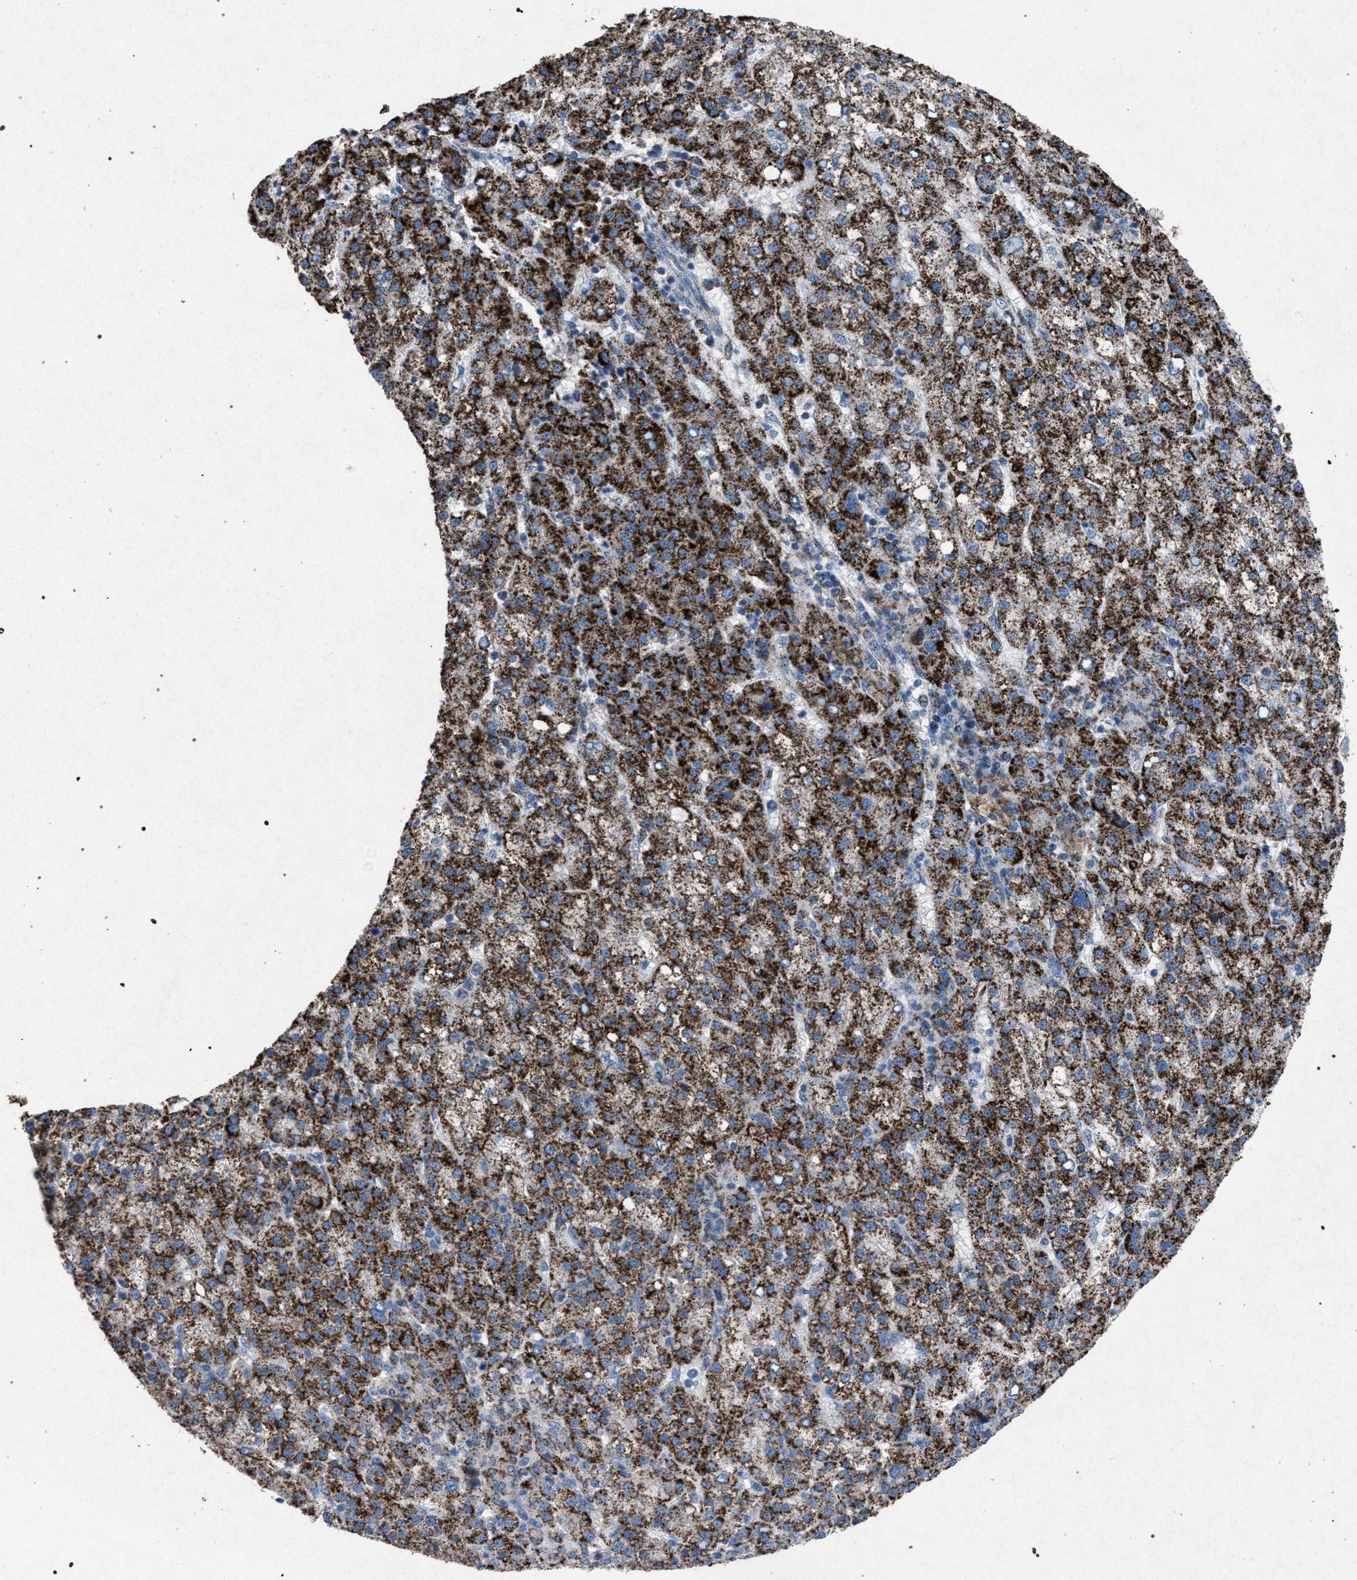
{"staining": {"intensity": "strong", "quantity": ">75%", "location": "cytoplasmic/membranous"}, "tissue": "liver cancer", "cell_type": "Tumor cells", "image_type": "cancer", "snomed": [{"axis": "morphology", "description": "Carcinoma, Hepatocellular, NOS"}, {"axis": "topography", "description": "Liver"}], "caption": "Immunohistochemistry image of human liver hepatocellular carcinoma stained for a protein (brown), which reveals high levels of strong cytoplasmic/membranous positivity in approximately >75% of tumor cells.", "gene": "HSD17B4", "patient": {"sex": "female", "age": 58}}